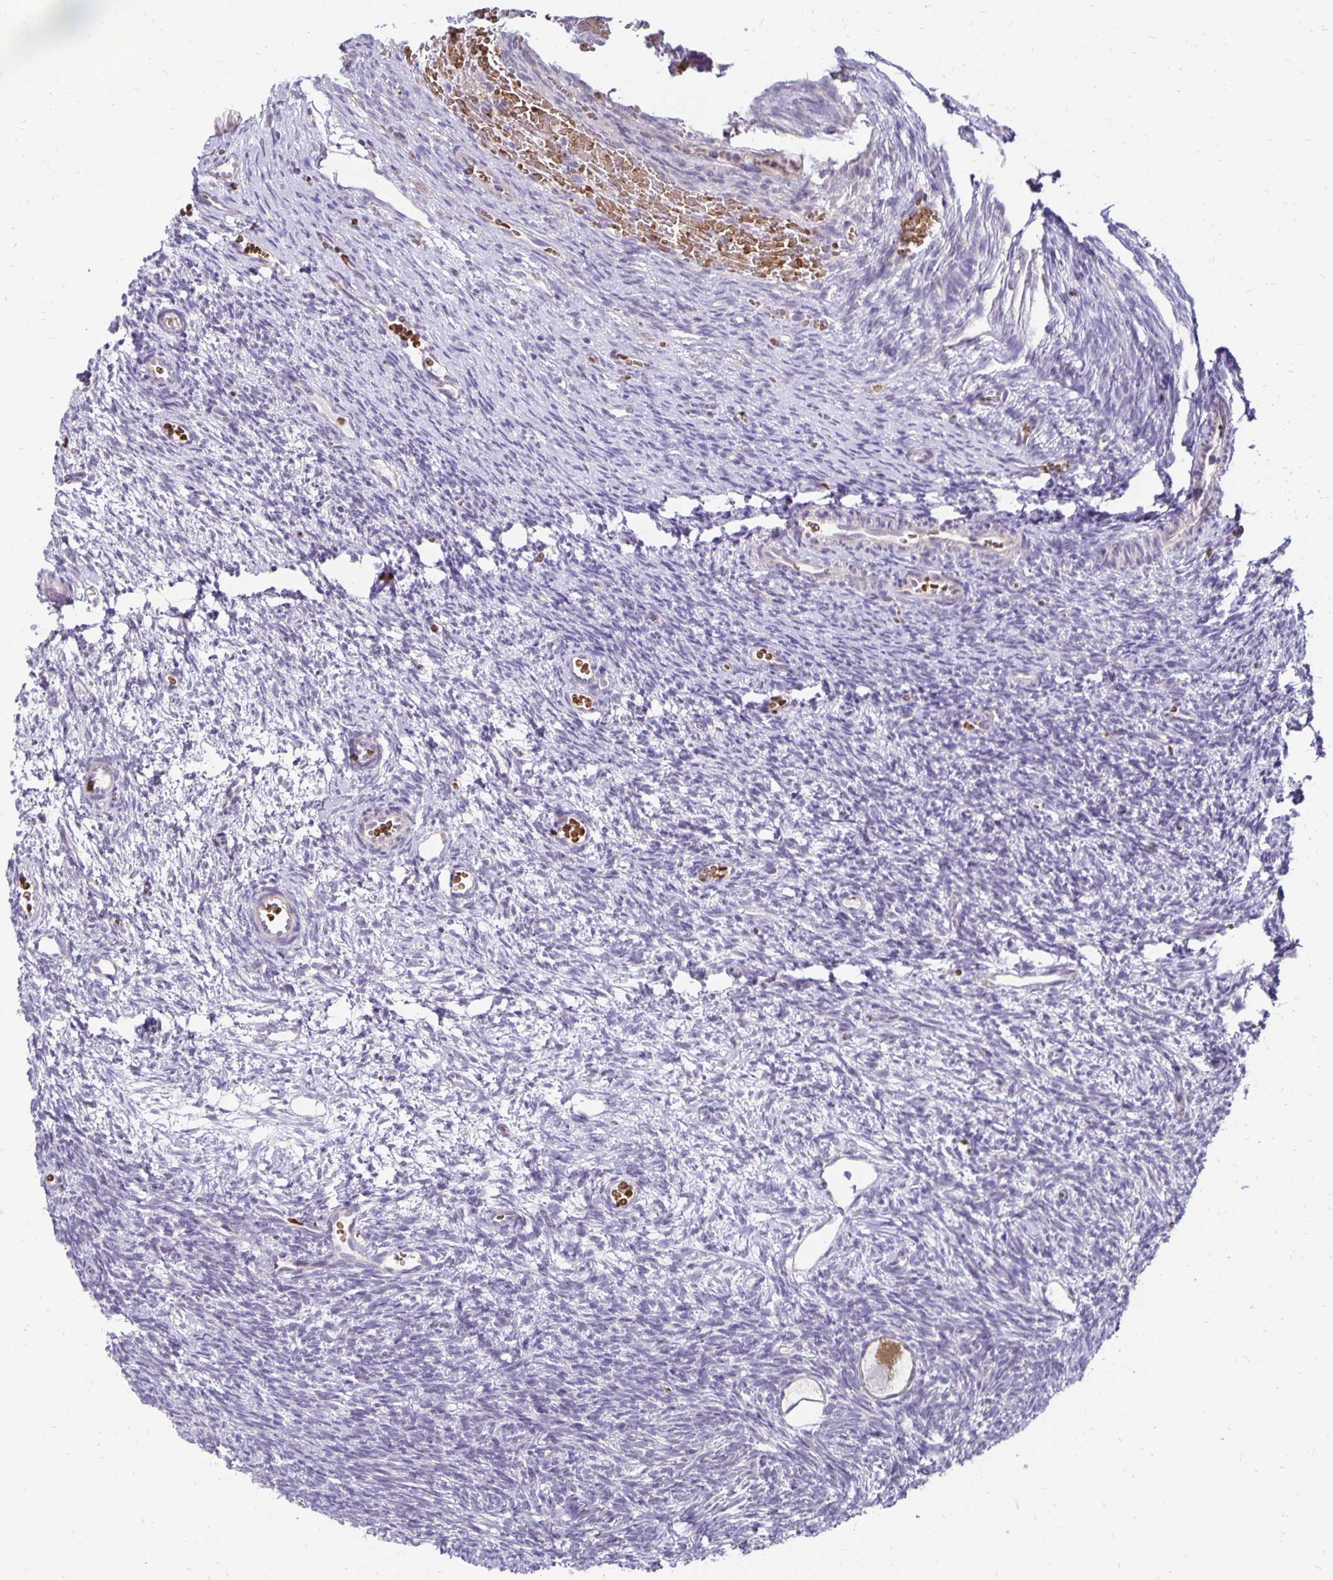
{"staining": {"intensity": "moderate", "quantity": ">75%", "location": "cytoplasmic/membranous"}, "tissue": "ovary", "cell_type": "Follicle cells", "image_type": "normal", "snomed": [{"axis": "morphology", "description": "Normal tissue, NOS"}, {"axis": "topography", "description": "Ovary"}], "caption": "Moderate cytoplasmic/membranous expression for a protein is present in about >75% of follicle cells of benign ovary using immunohistochemistry (IHC).", "gene": "FN3K", "patient": {"sex": "female", "age": 34}}